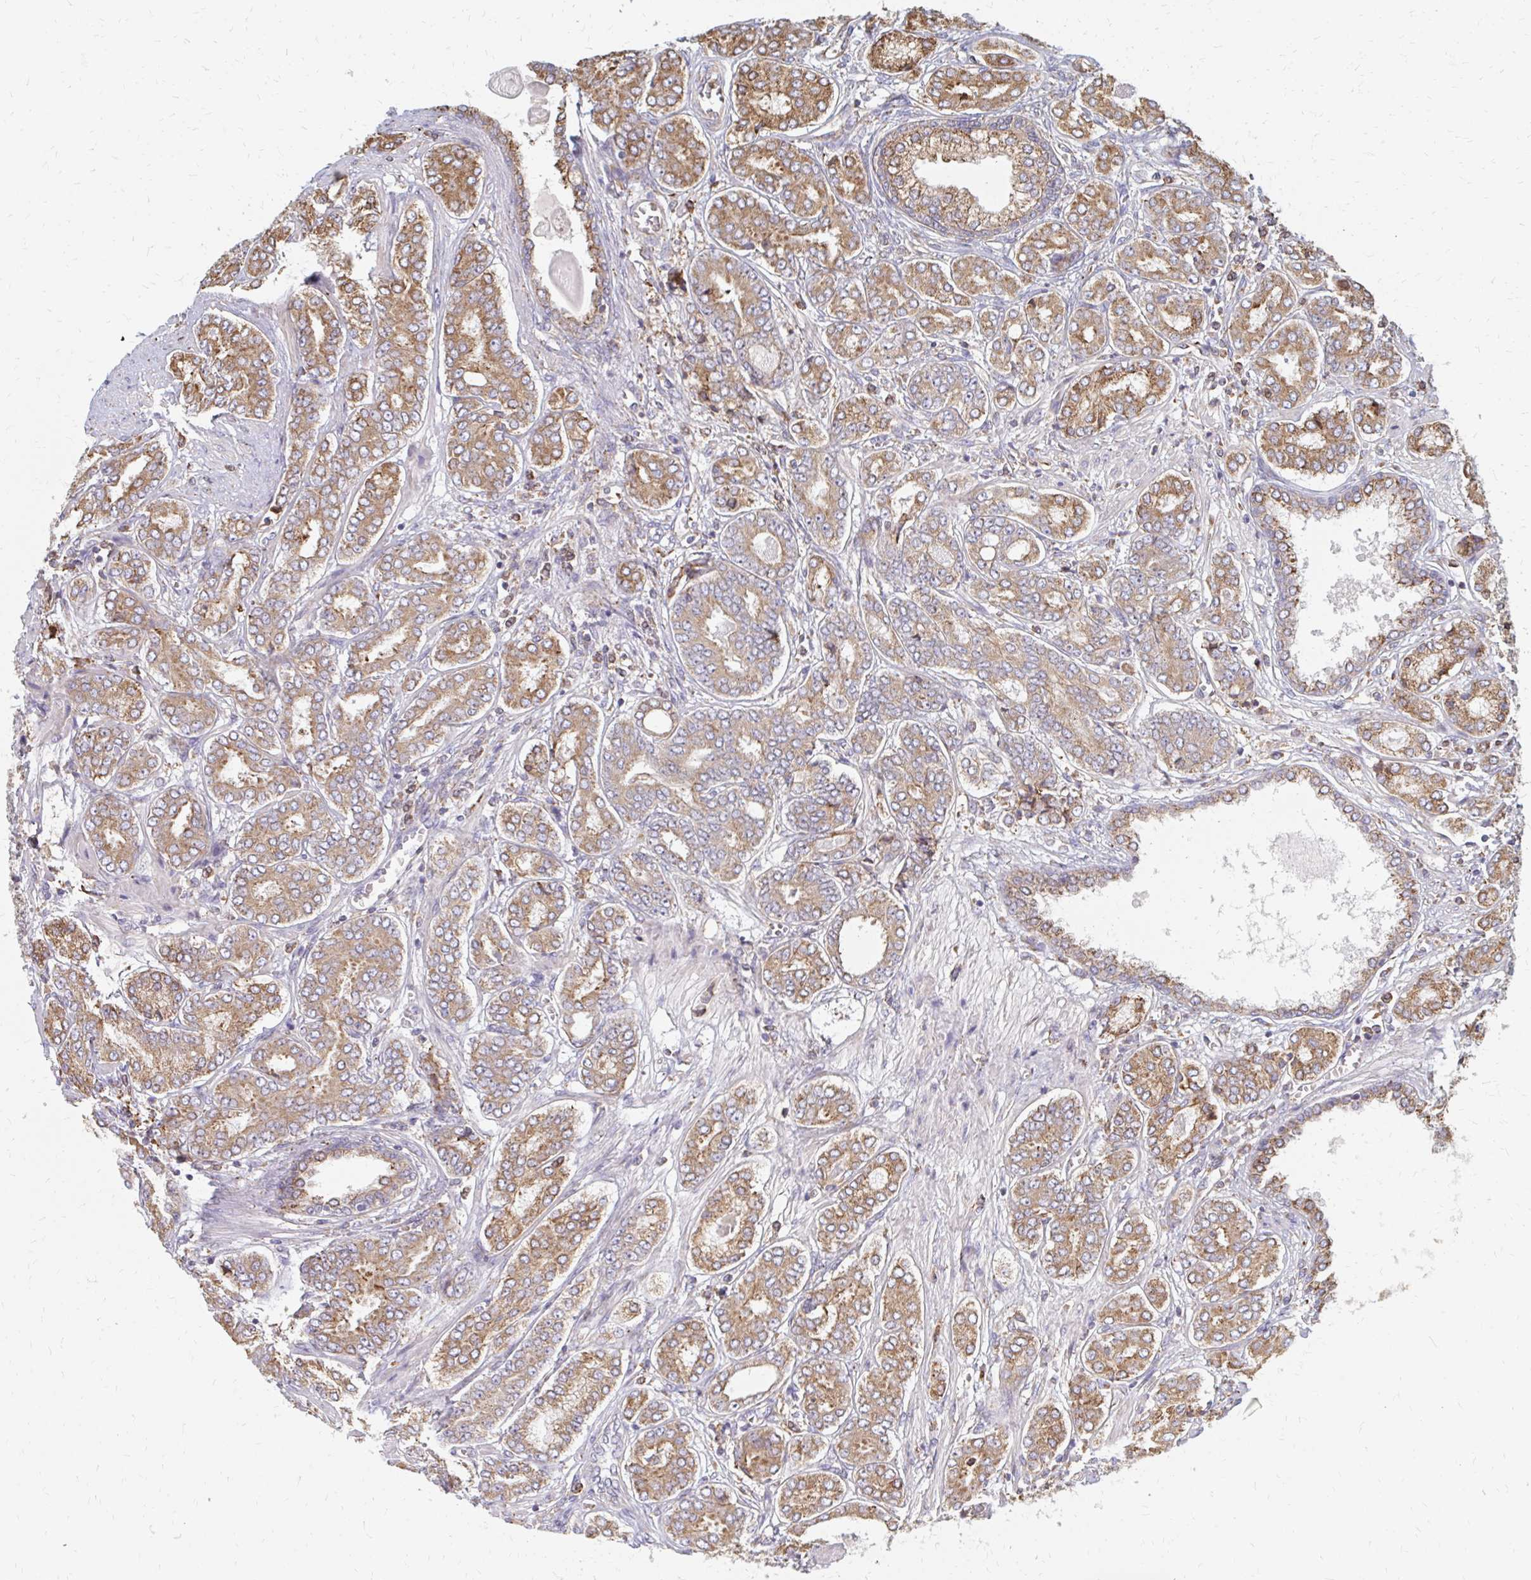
{"staining": {"intensity": "moderate", "quantity": ">75%", "location": "cytoplasmic/membranous"}, "tissue": "prostate cancer", "cell_type": "Tumor cells", "image_type": "cancer", "snomed": [{"axis": "morphology", "description": "Adenocarcinoma, High grade"}, {"axis": "topography", "description": "Prostate"}], "caption": "Approximately >75% of tumor cells in human prostate cancer demonstrate moderate cytoplasmic/membranous protein positivity as visualized by brown immunohistochemical staining.", "gene": "PPP1R13L", "patient": {"sex": "male", "age": 72}}